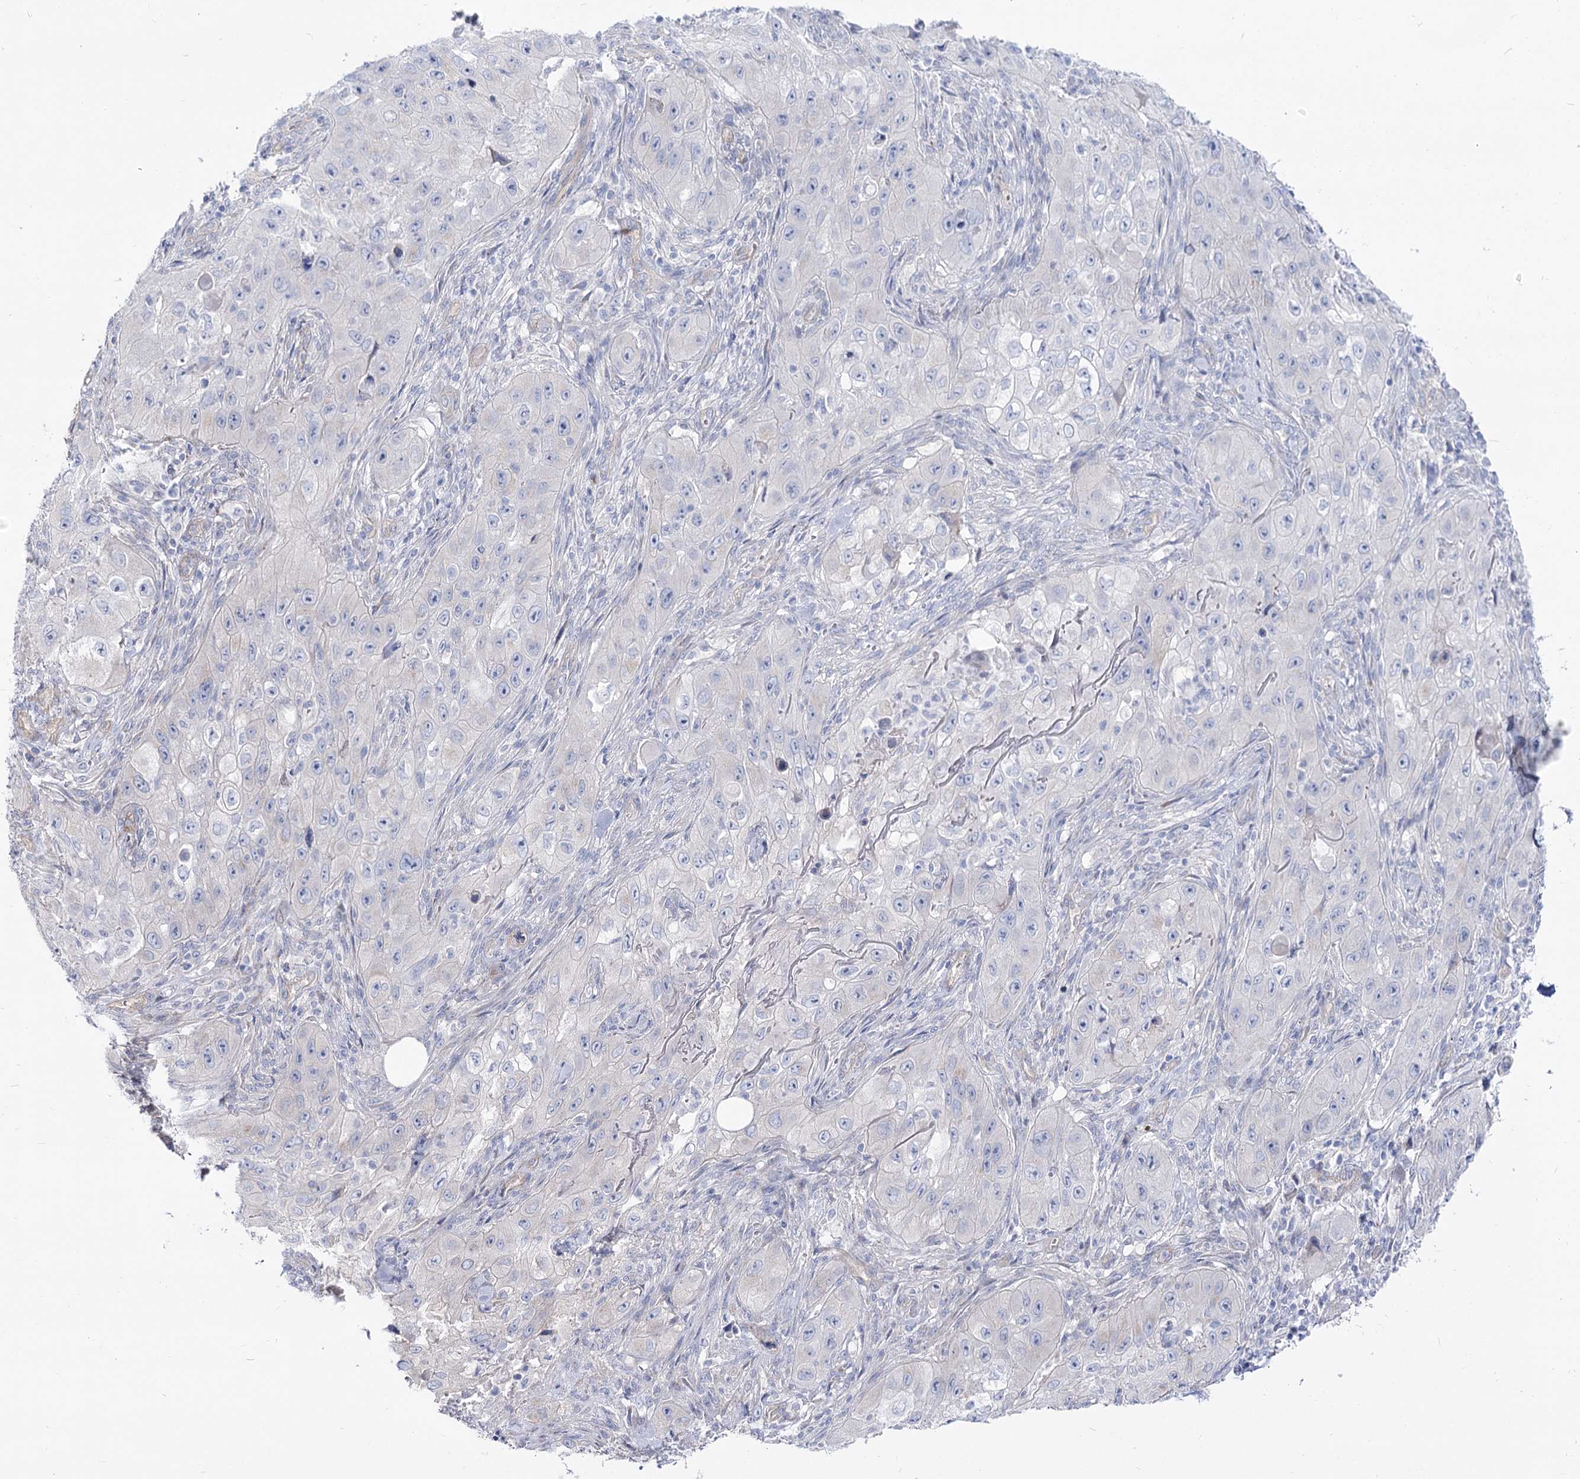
{"staining": {"intensity": "negative", "quantity": "none", "location": "none"}, "tissue": "skin cancer", "cell_type": "Tumor cells", "image_type": "cancer", "snomed": [{"axis": "morphology", "description": "Squamous cell carcinoma, NOS"}, {"axis": "topography", "description": "Skin"}, {"axis": "topography", "description": "Subcutis"}], "caption": "There is no significant positivity in tumor cells of skin cancer. Brightfield microscopy of immunohistochemistry (IHC) stained with DAB (3,3'-diaminobenzidine) (brown) and hematoxylin (blue), captured at high magnification.", "gene": "SUOX", "patient": {"sex": "male", "age": 73}}